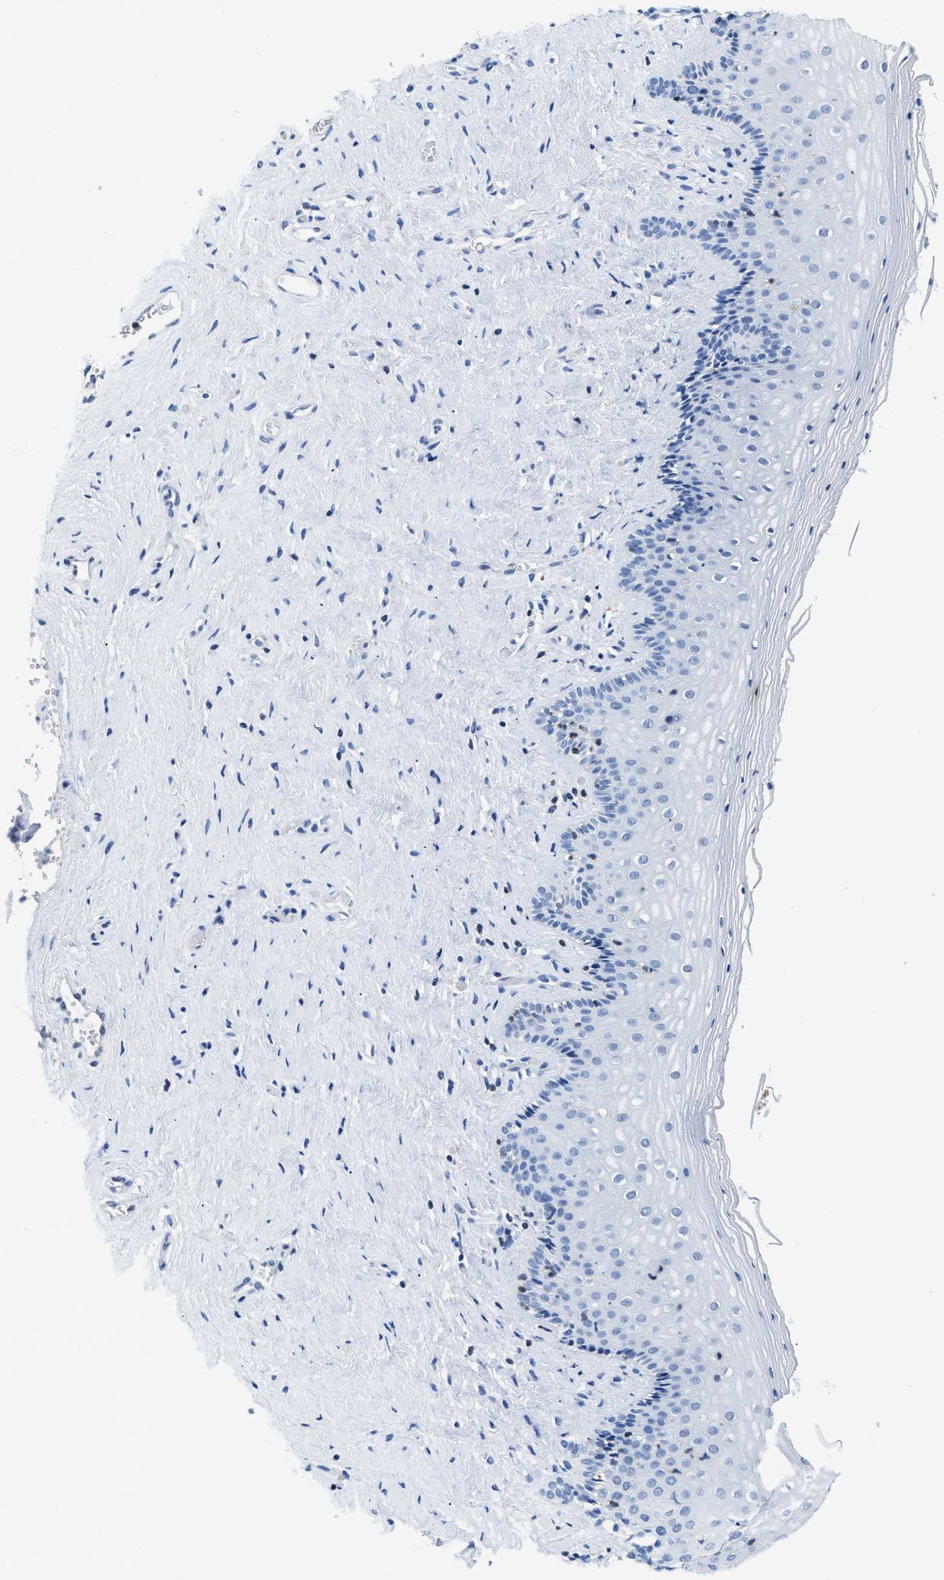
{"staining": {"intensity": "negative", "quantity": "none", "location": "none"}, "tissue": "vagina", "cell_type": "Squamous epithelial cells", "image_type": "normal", "snomed": [{"axis": "morphology", "description": "Normal tissue, NOS"}, {"axis": "topography", "description": "Vagina"}], "caption": "Immunohistochemistry of normal vagina exhibits no expression in squamous epithelial cells. Brightfield microscopy of IHC stained with DAB (brown) and hematoxylin (blue), captured at high magnification.", "gene": "NFATC2", "patient": {"sex": "female", "age": 44}}